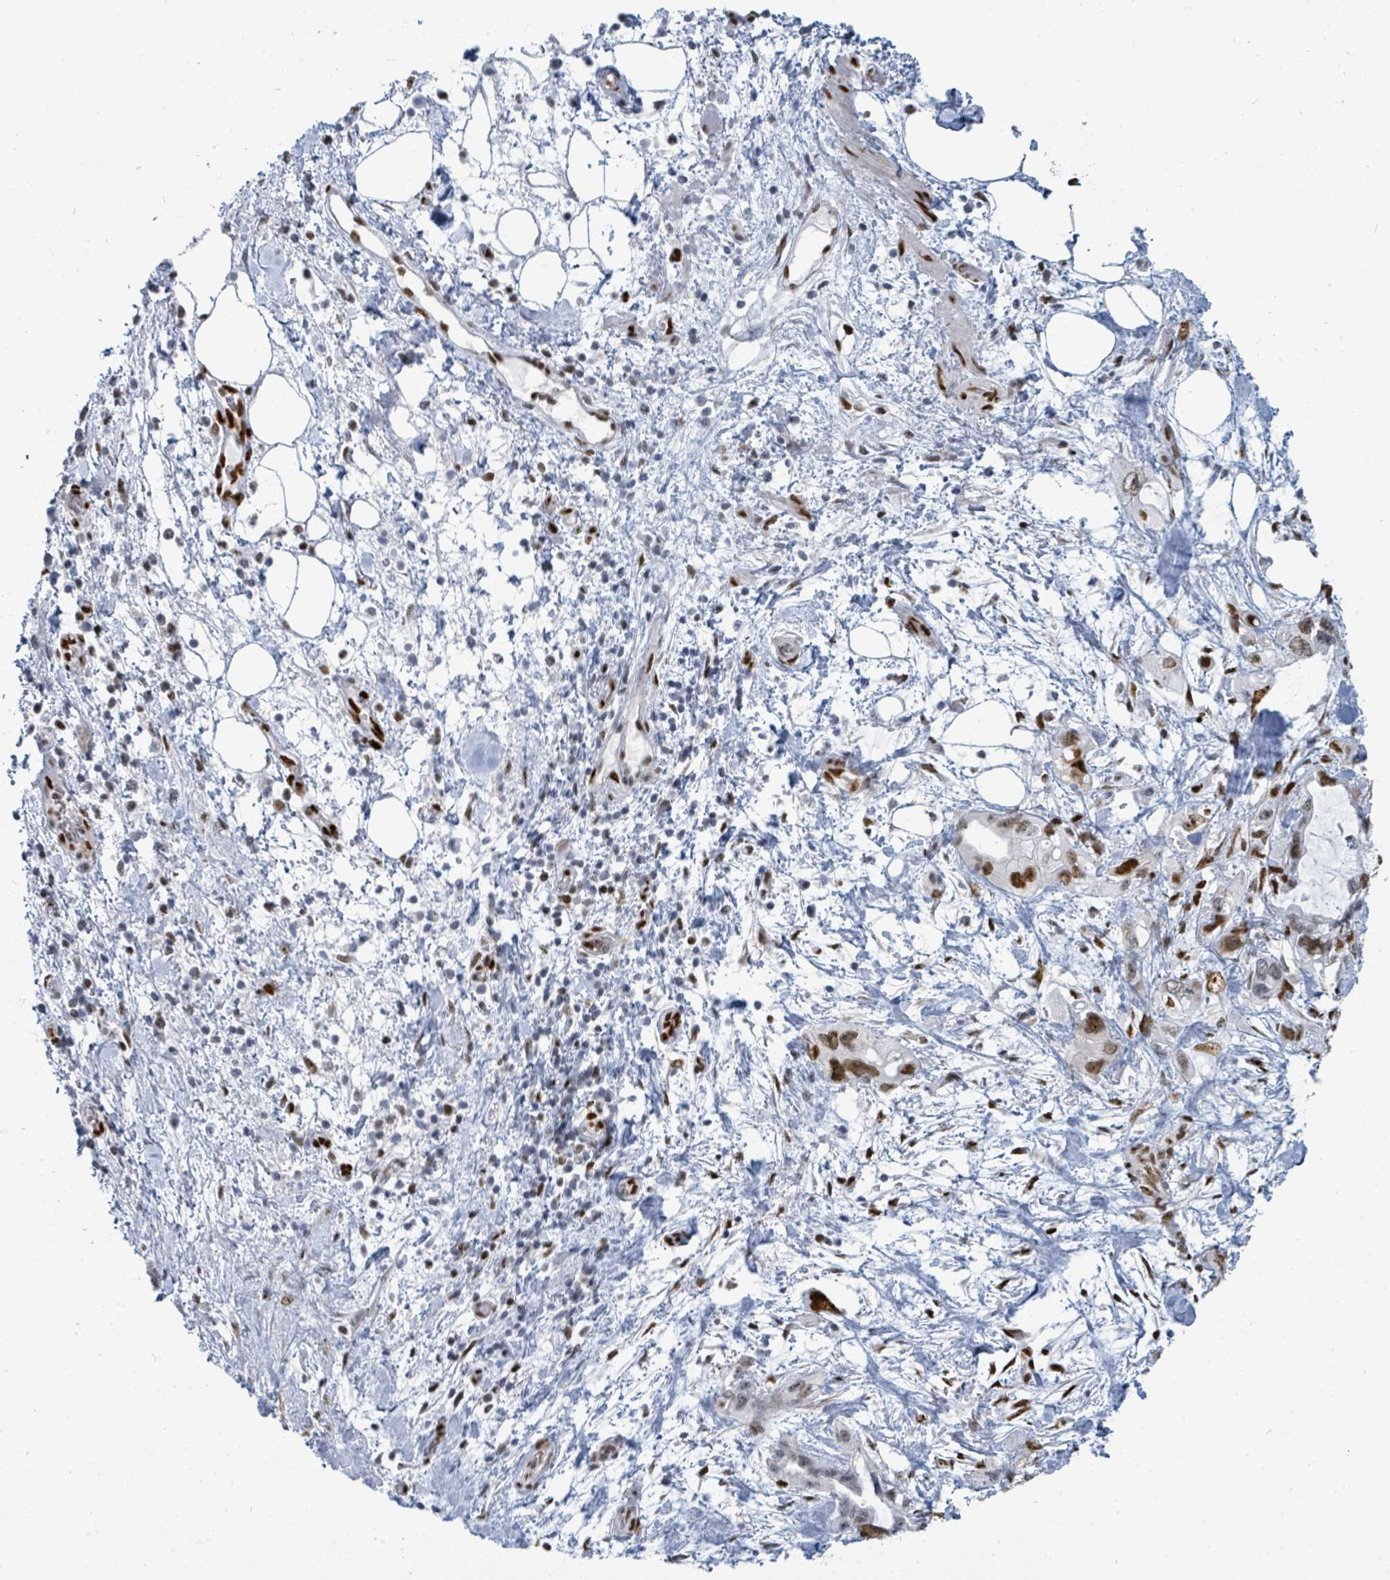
{"staining": {"intensity": "moderate", "quantity": ">75%", "location": "nuclear"}, "tissue": "pancreatic cancer", "cell_type": "Tumor cells", "image_type": "cancer", "snomed": [{"axis": "morphology", "description": "Adenocarcinoma, NOS"}, {"axis": "topography", "description": "Pancreas"}], "caption": "Pancreatic adenocarcinoma stained with DAB immunohistochemistry (IHC) shows medium levels of moderate nuclear positivity in approximately >75% of tumor cells.", "gene": "SUMO4", "patient": {"sex": "female", "age": 61}}